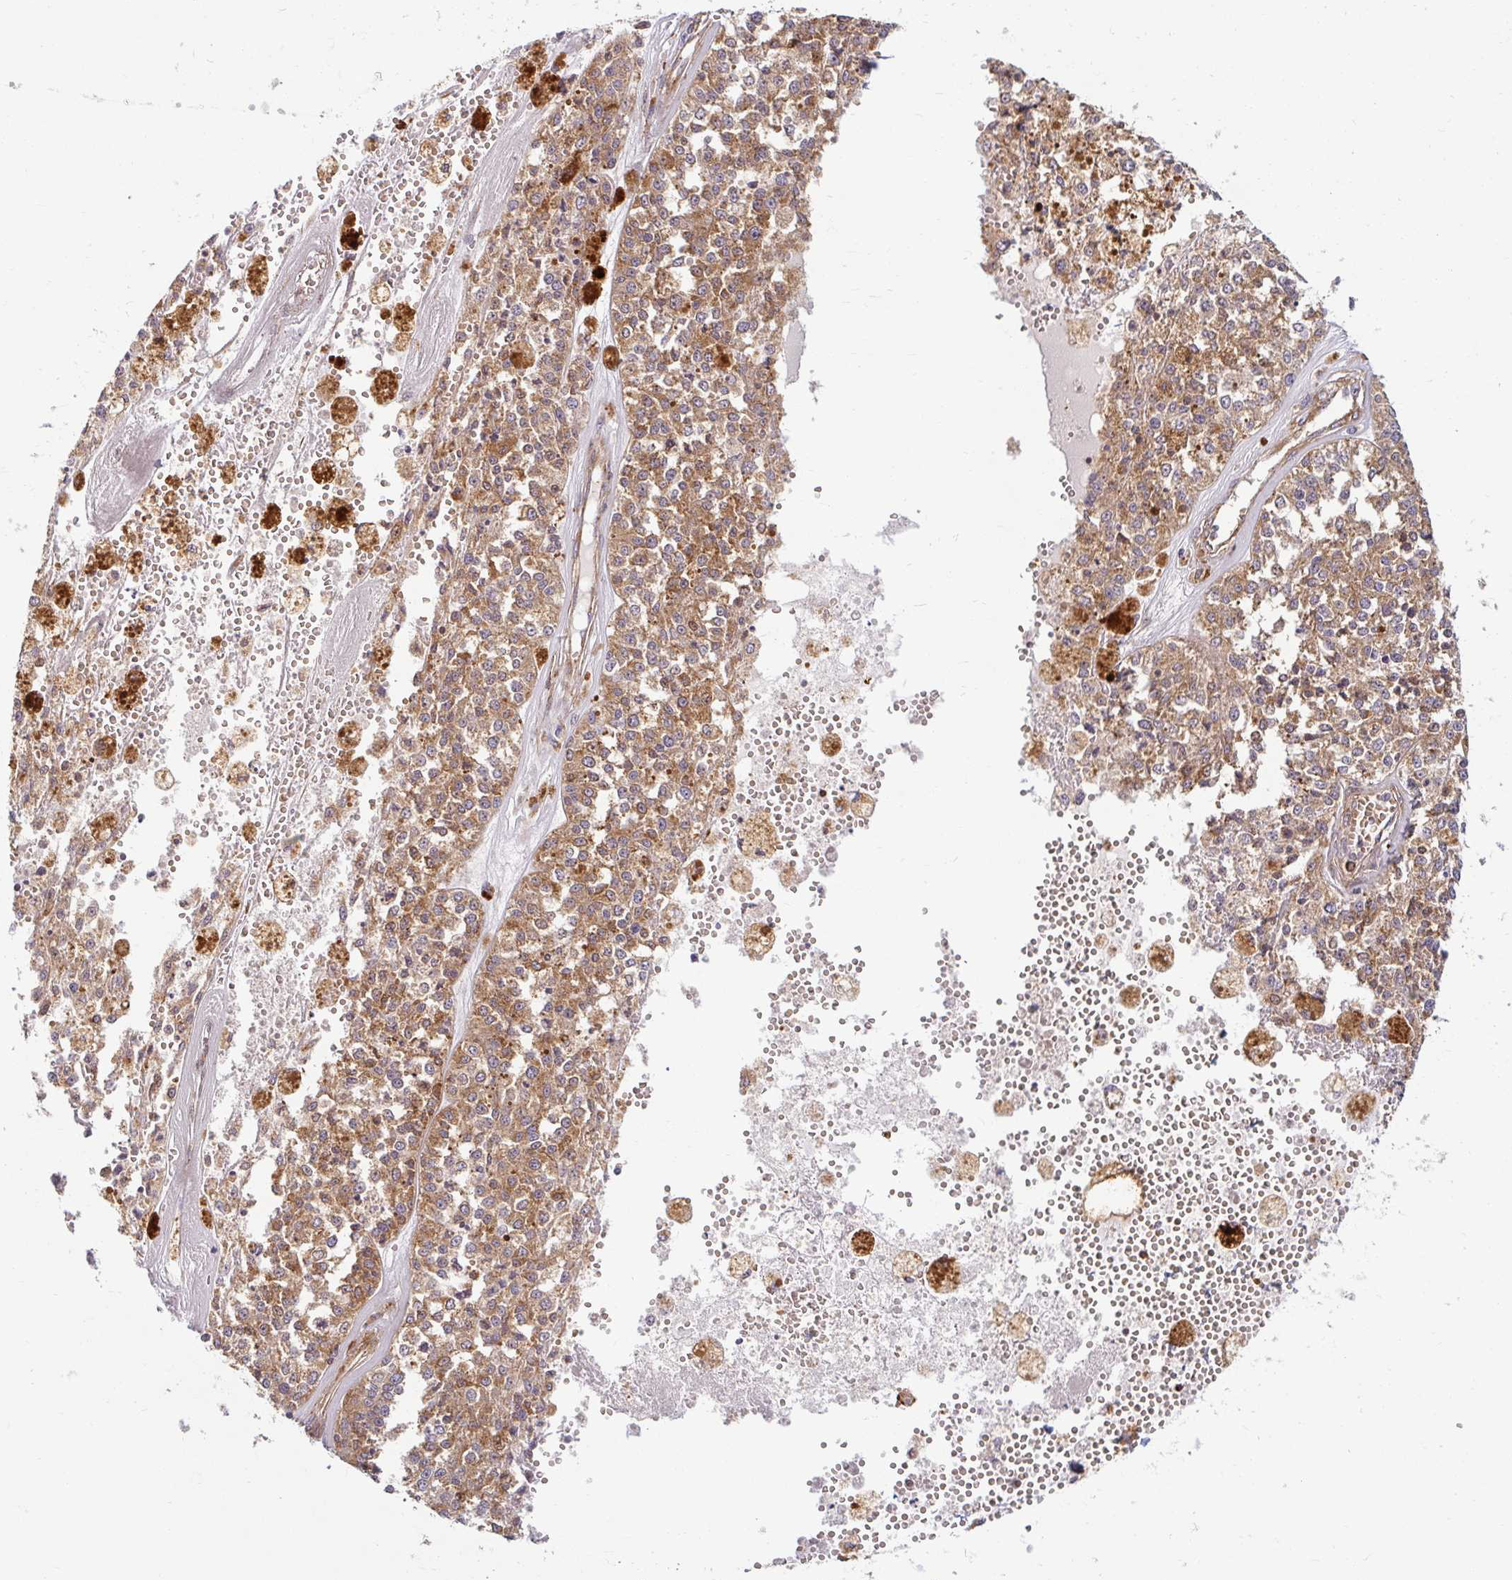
{"staining": {"intensity": "moderate", "quantity": ">75%", "location": "cytoplasmic/membranous"}, "tissue": "melanoma", "cell_type": "Tumor cells", "image_type": "cancer", "snomed": [{"axis": "morphology", "description": "Malignant melanoma, Metastatic site"}, {"axis": "topography", "description": "Lymph node"}], "caption": "Moderate cytoplasmic/membranous protein positivity is seen in about >75% of tumor cells in malignant melanoma (metastatic site).", "gene": "BTF3", "patient": {"sex": "female", "age": 64}}